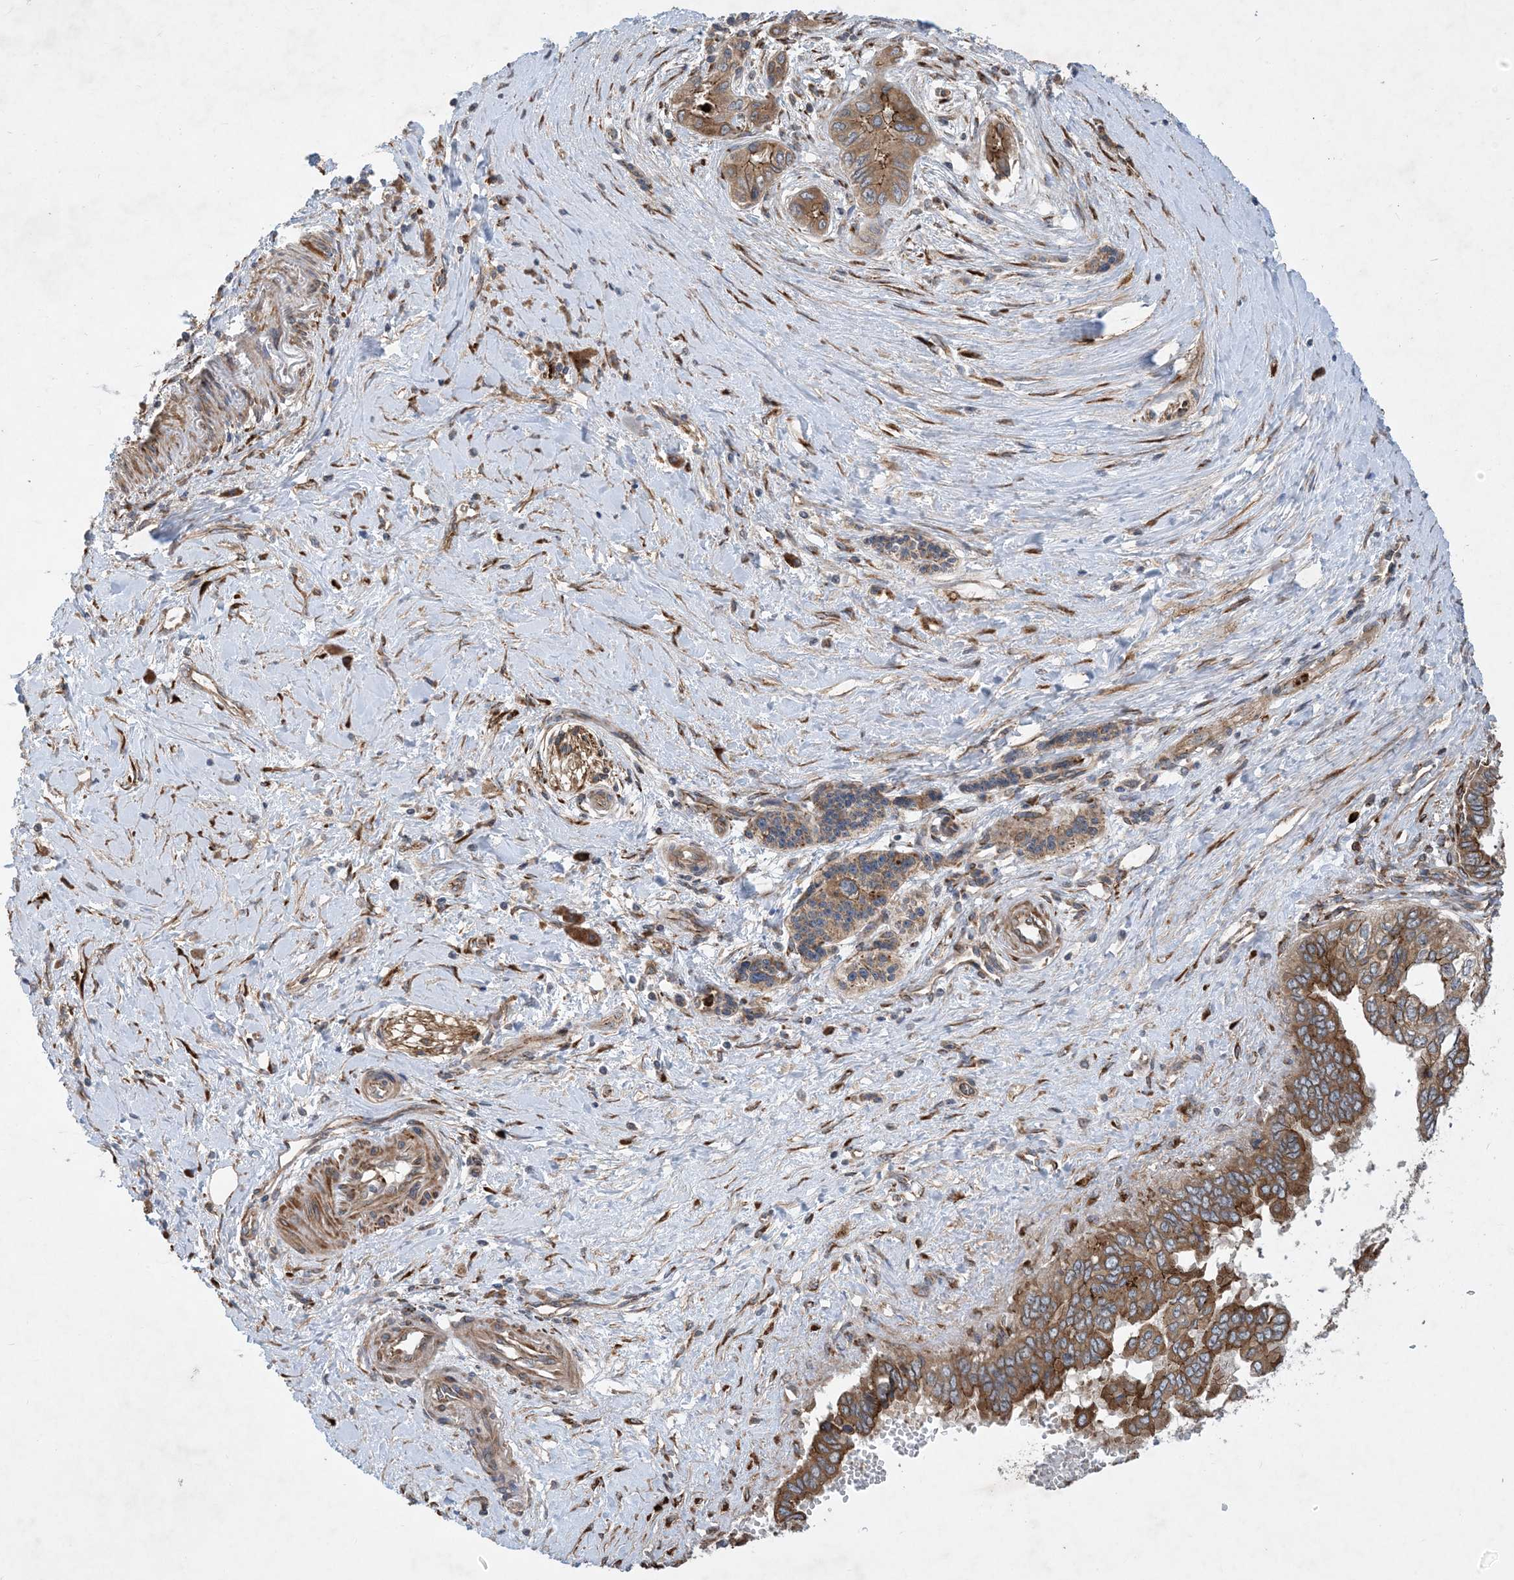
{"staining": {"intensity": "moderate", "quantity": ">75%", "location": "cytoplasmic/membranous"}, "tissue": "pancreatic cancer", "cell_type": "Tumor cells", "image_type": "cancer", "snomed": [{"axis": "morphology", "description": "Adenocarcinoma, NOS"}, {"axis": "topography", "description": "Pancreas"}], "caption": "IHC of adenocarcinoma (pancreatic) demonstrates medium levels of moderate cytoplasmic/membranous positivity in about >75% of tumor cells. The staining is performed using DAB (3,3'-diaminobenzidine) brown chromogen to label protein expression. The nuclei are counter-stained blue using hematoxylin.", "gene": "OTOP1", "patient": {"sex": "male", "age": 51}}